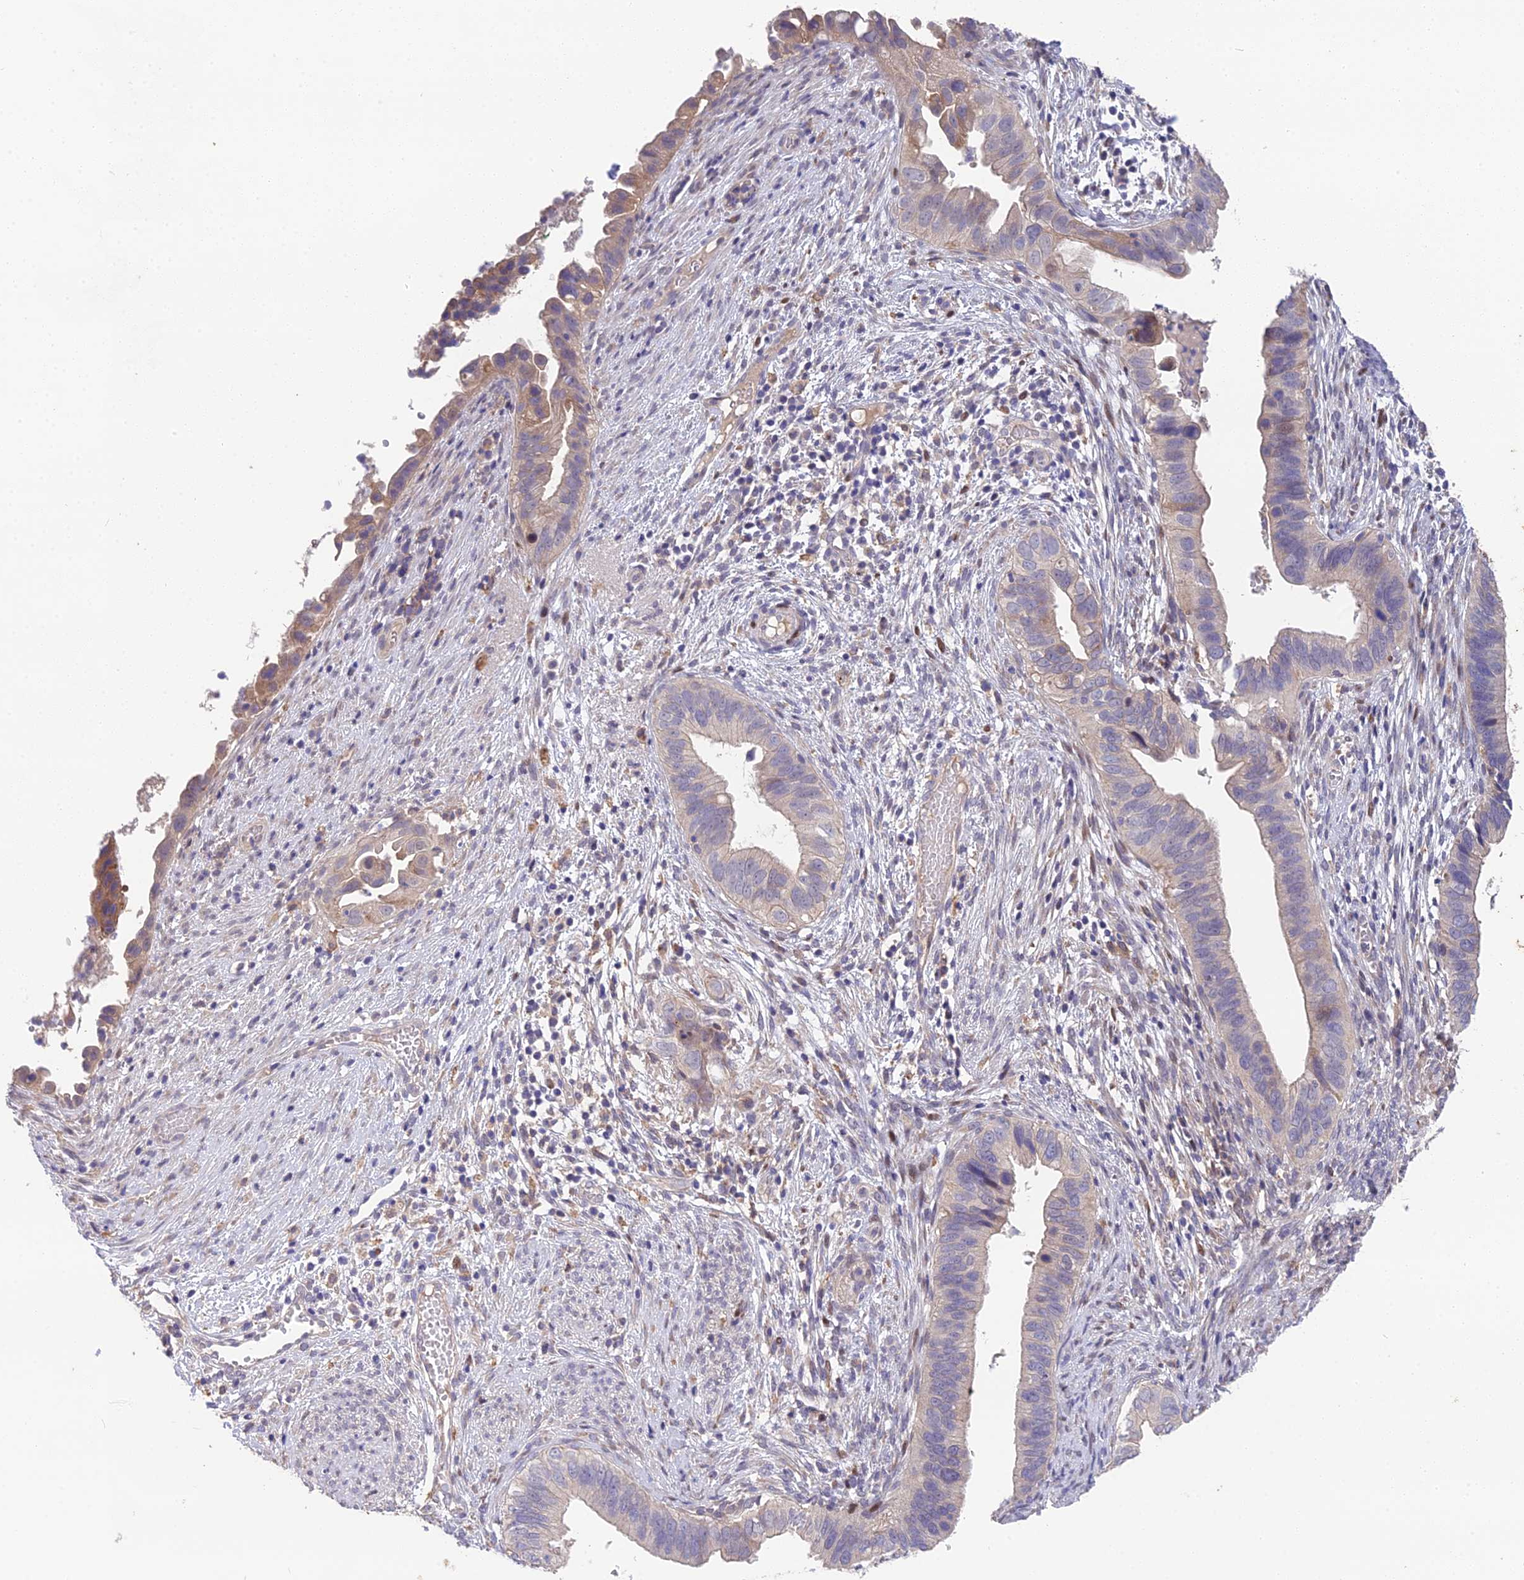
{"staining": {"intensity": "weak", "quantity": "<25%", "location": "cytoplasmic/membranous"}, "tissue": "cervical cancer", "cell_type": "Tumor cells", "image_type": "cancer", "snomed": [{"axis": "morphology", "description": "Adenocarcinoma, NOS"}, {"axis": "topography", "description": "Cervix"}], "caption": "Immunohistochemistry histopathology image of cervical cancer stained for a protein (brown), which exhibits no expression in tumor cells.", "gene": "PUS10", "patient": {"sex": "female", "age": 42}}